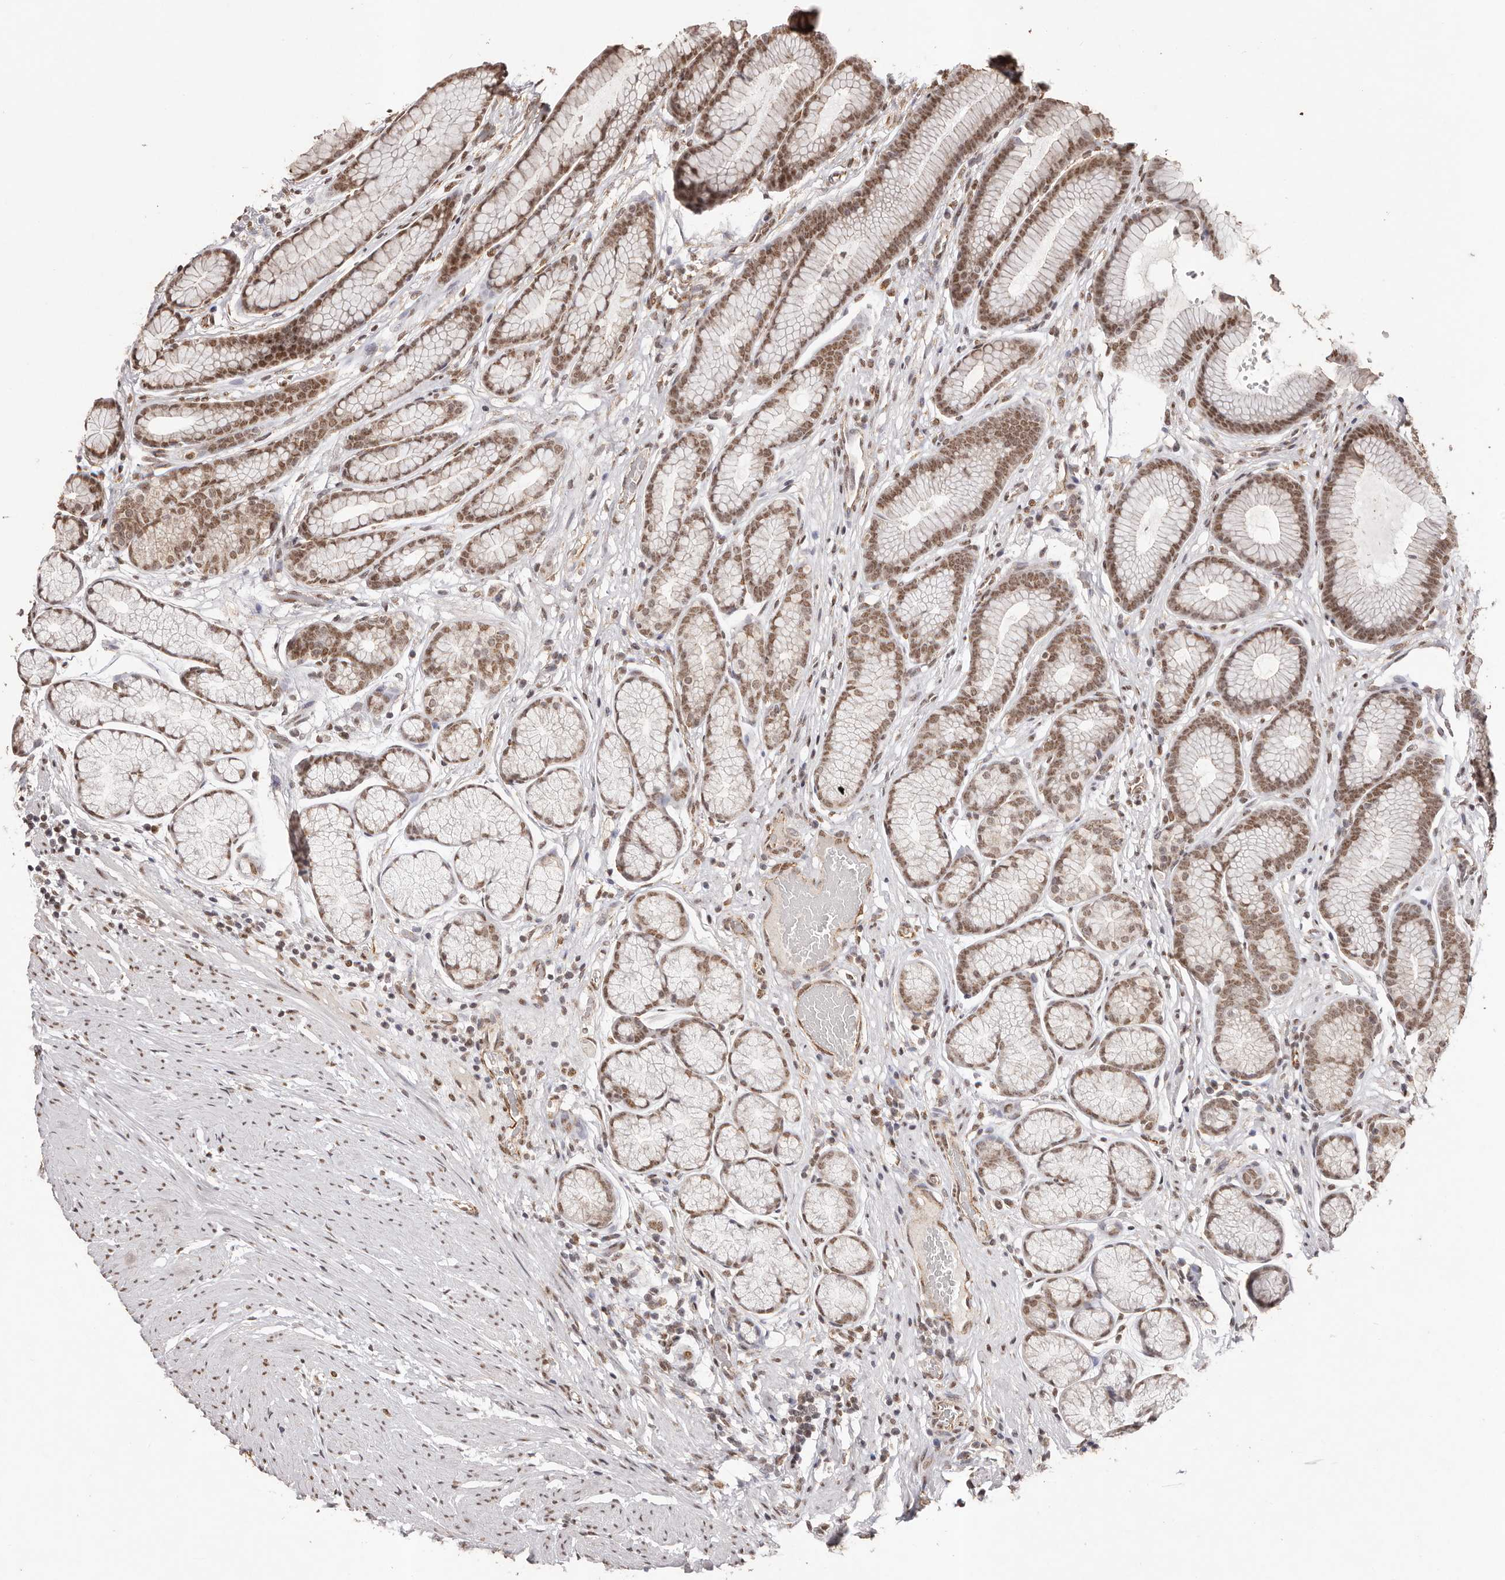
{"staining": {"intensity": "moderate", "quantity": "25%-75%", "location": "nuclear"}, "tissue": "stomach", "cell_type": "Glandular cells", "image_type": "normal", "snomed": [{"axis": "morphology", "description": "Normal tissue, NOS"}, {"axis": "topography", "description": "Stomach"}], "caption": "Protein expression analysis of benign human stomach reveals moderate nuclear expression in approximately 25%-75% of glandular cells.", "gene": "RPS6KA5", "patient": {"sex": "male", "age": 42}}